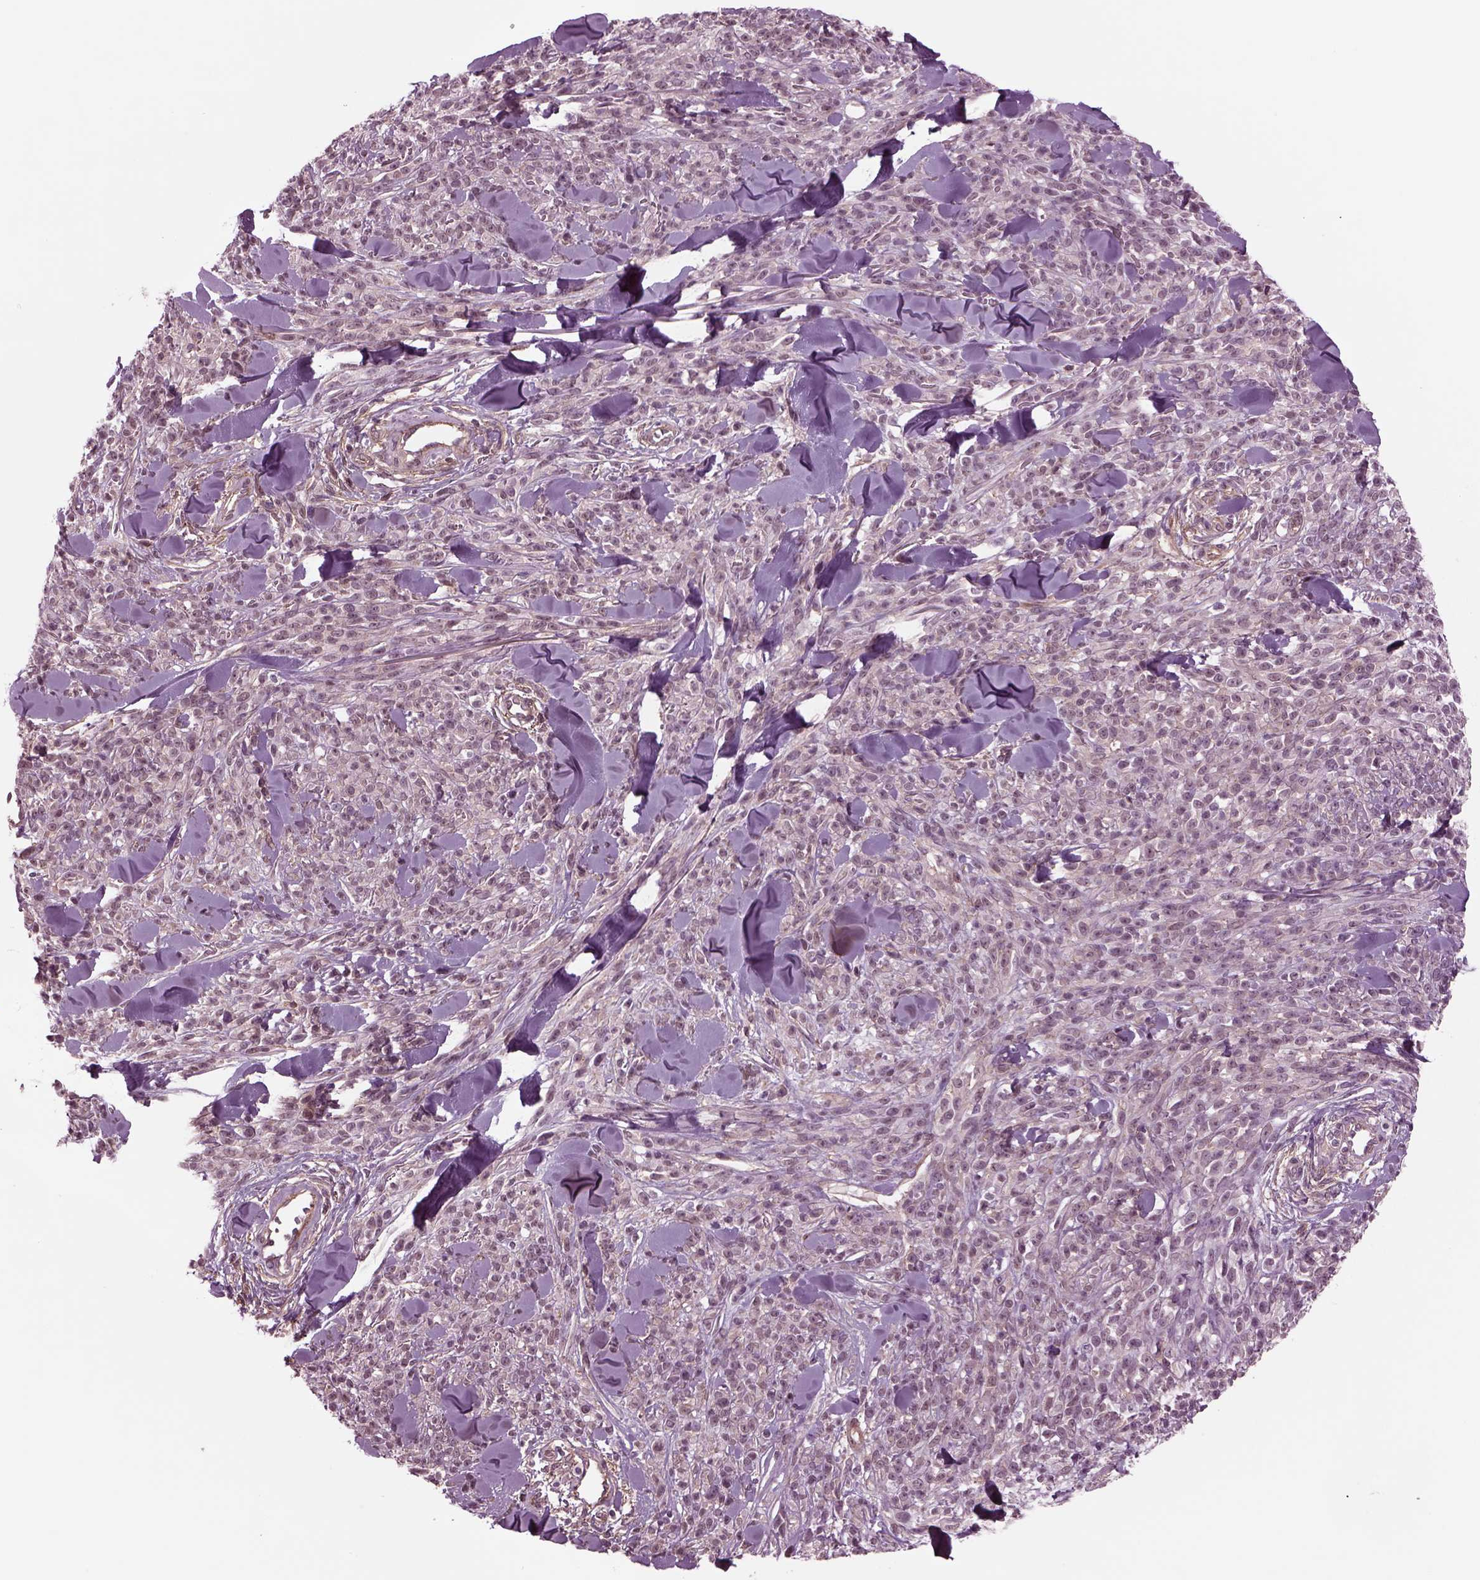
{"staining": {"intensity": "weak", "quantity": ">75%", "location": "cytoplasmic/membranous"}, "tissue": "melanoma", "cell_type": "Tumor cells", "image_type": "cancer", "snomed": [{"axis": "morphology", "description": "Malignant melanoma, NOS"}, {"axis": "topography", "description": "Skin"}, {"axis": "topography", "description": "Skin of trunk"}], "caption": "Protein expression analysis of human melanoma reveals weak cytoplasmic/membranous positivity in about >75% of tumor cells.", "gene": "ODF3", "patient": {"sex": "male", "age": 74}}